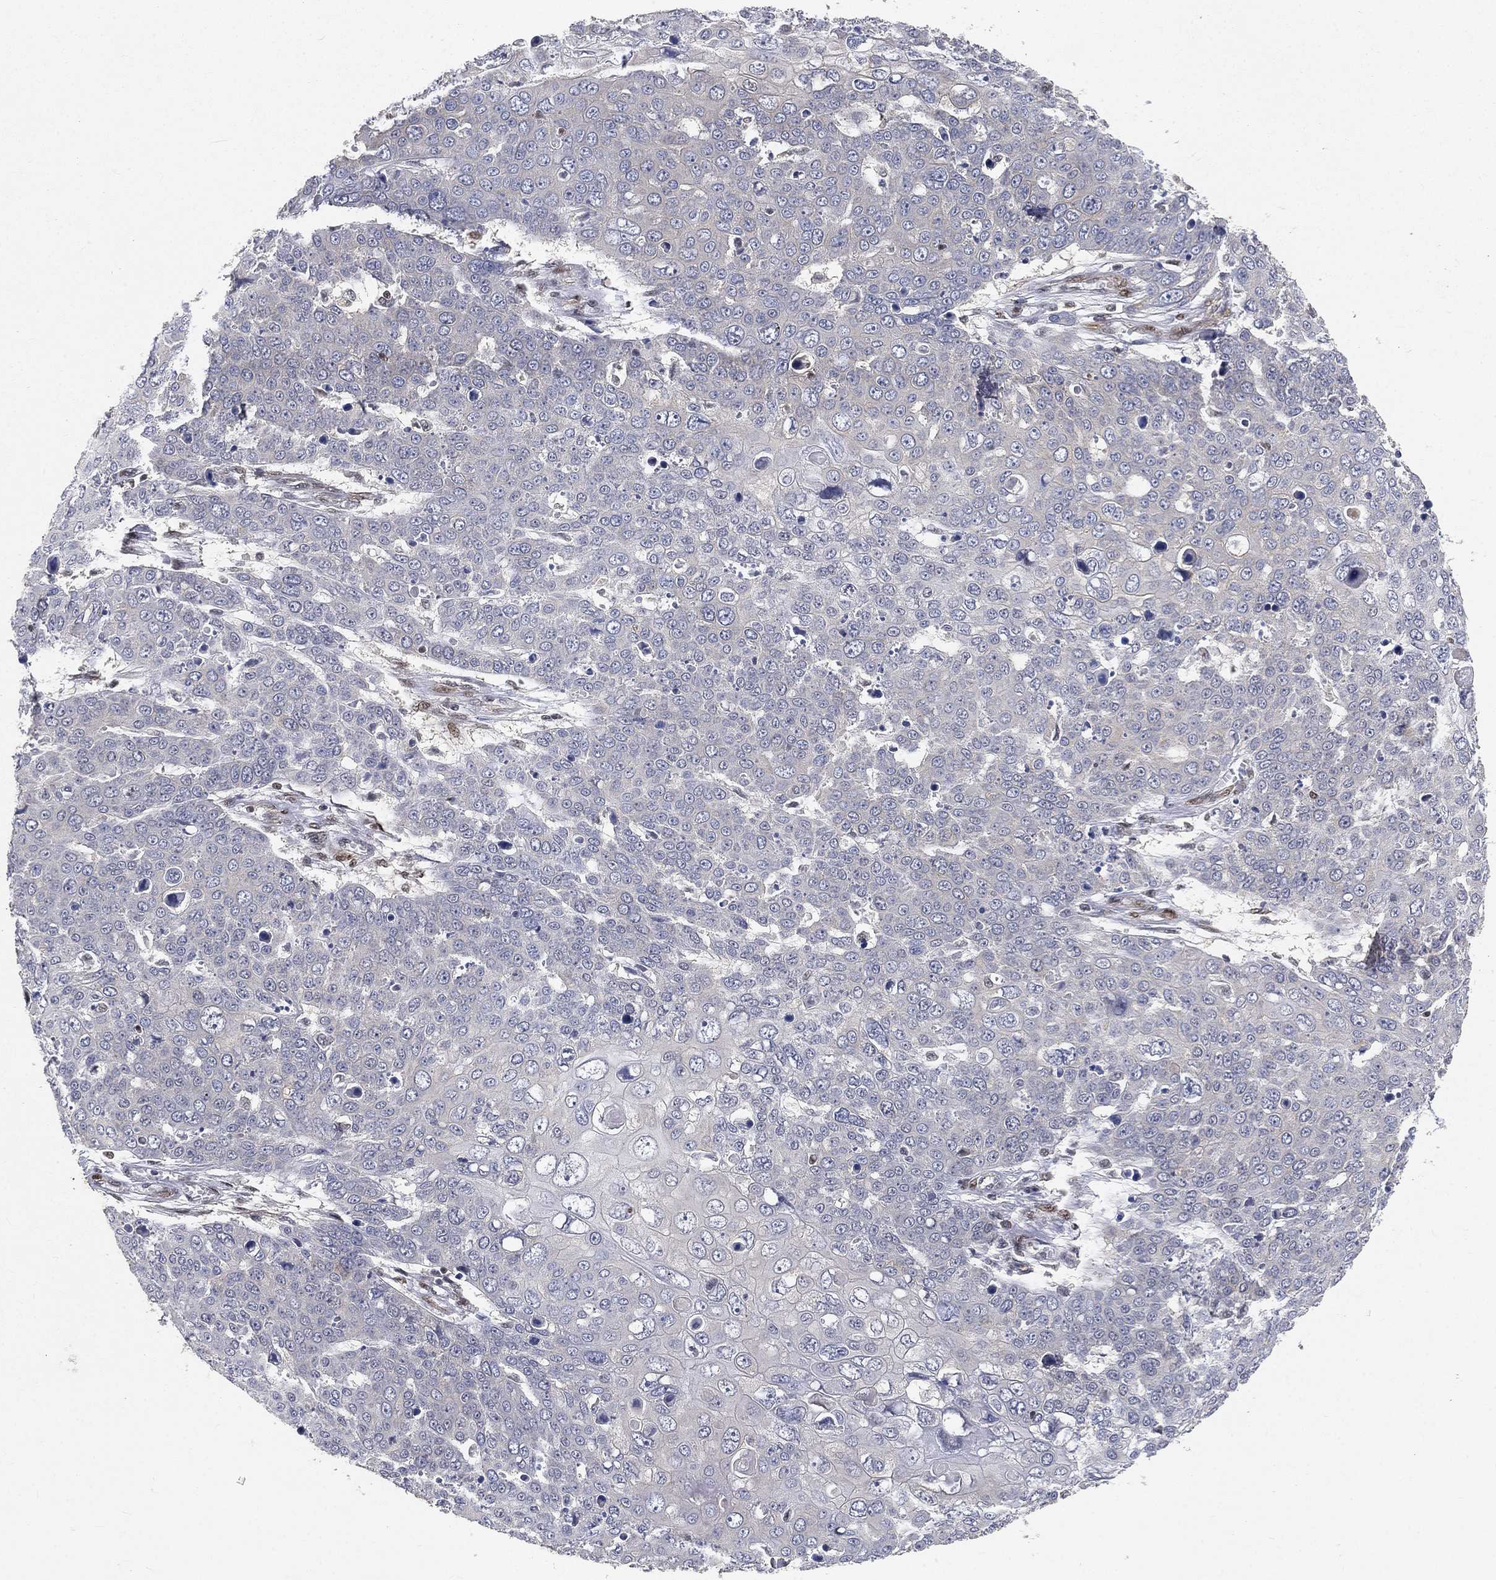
{"staining": {"intensity": "negative", "quantity": "none", "location": "none"}, "tissue": "skin cancer", "cell_type": "Tumor cells", "image_type": "cancer", "snomed": [{"axis": "morphology", "description": "Squamous cell carcinoma, NOS"}, {"axis": "topography", "description": "Skin"}], "caption": "Immunohistochemical staining of squamous cell carcinoma (skin) shows no significant staining in tumor cells. (Stains: DAB (3,3'-diaminobenzidine) immunohistochemistry with hematoxylin counter stain, Microscopy: brightfield microscopy at high magnification).", "gene": "CRTC3", "patient": {"sex": "male", "age": 71}}